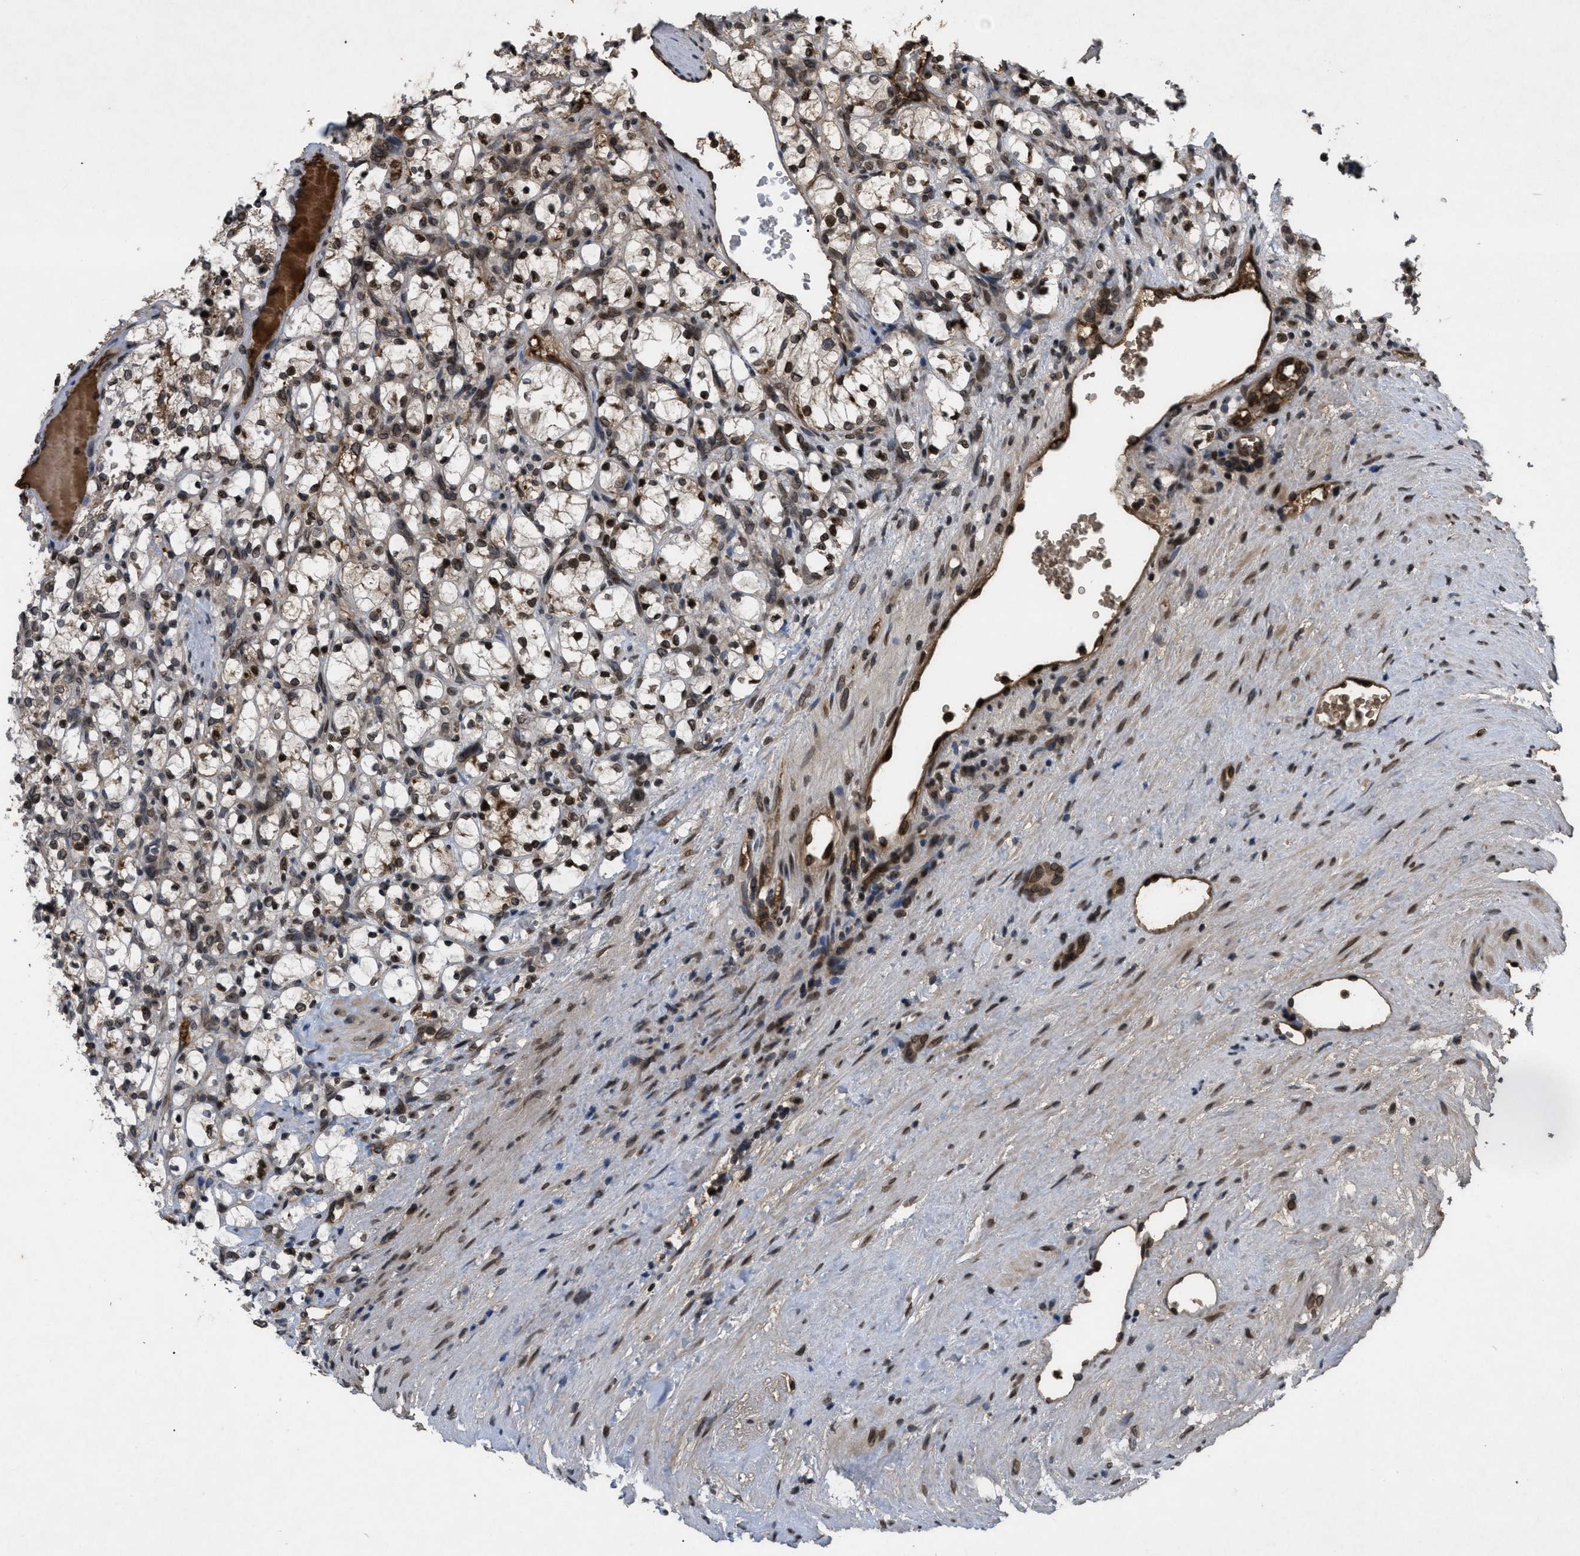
{"staining": {"intensity": "strong", "quantity": ">75%", "location": "nuclear"}, "tissue": "renal cancer", "cell_type": "Tumor cells", "image_type": "cancer", "snomed": [{"axis": "morphology", "description": "Adenocarcinoma, NOS"}, {"axis": "topography", "description": "Kidney"}], "caption": "A high amount of strong nuclear expression is present in about >75% of tumor cells in renal adenocarcinoma tissue.", "gene": "CRY1", "patient": {"sex": "female", "age": 69}}